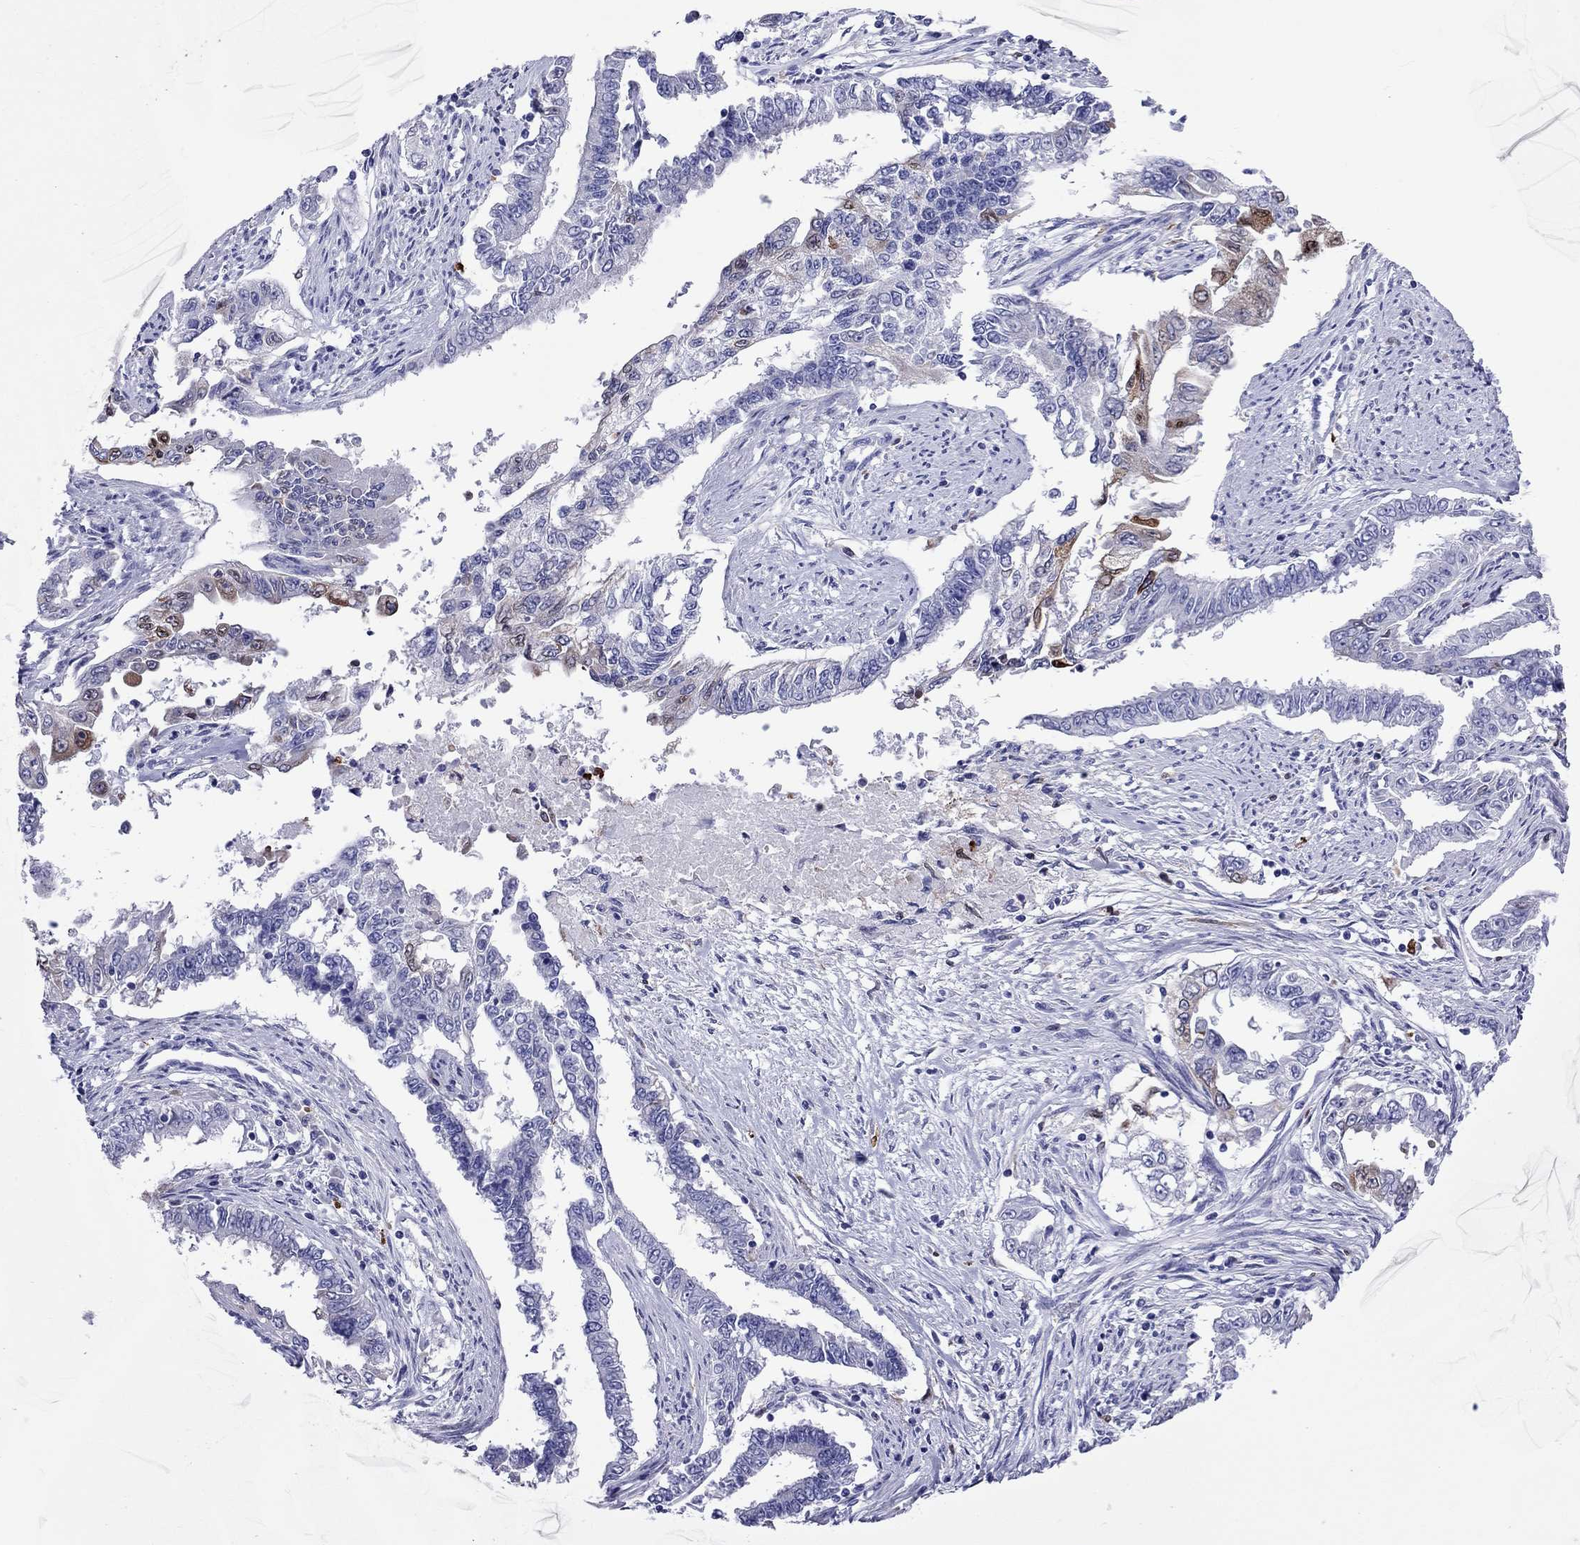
{"staining": {"intensity": "moderate", "quantity": "<25%", "location": "cytoplasmic/membranous"}, "tissue": "endometrial cancer", "cell_type": "Tumor cells", "image_type": "cancer", "snomed": [{"axis": "morphology", "description": "Adenocarcinoma, NOS"}, {"axis": "topography", "description": "Uterus"}], "caption": "A brown stain labels moderate cytoplasmic/membranous staining of a protein in human endometrial cancer (adenocarcinoma) tumor cells. The staining was performed using DAB (3,3'-diaminobenzidine), with brown indicating positive protein expression. Nuclei are stained blue with hematoxylin.", "gene": "ADORA2A", "patient": {"sex": "female", "age": 59}}